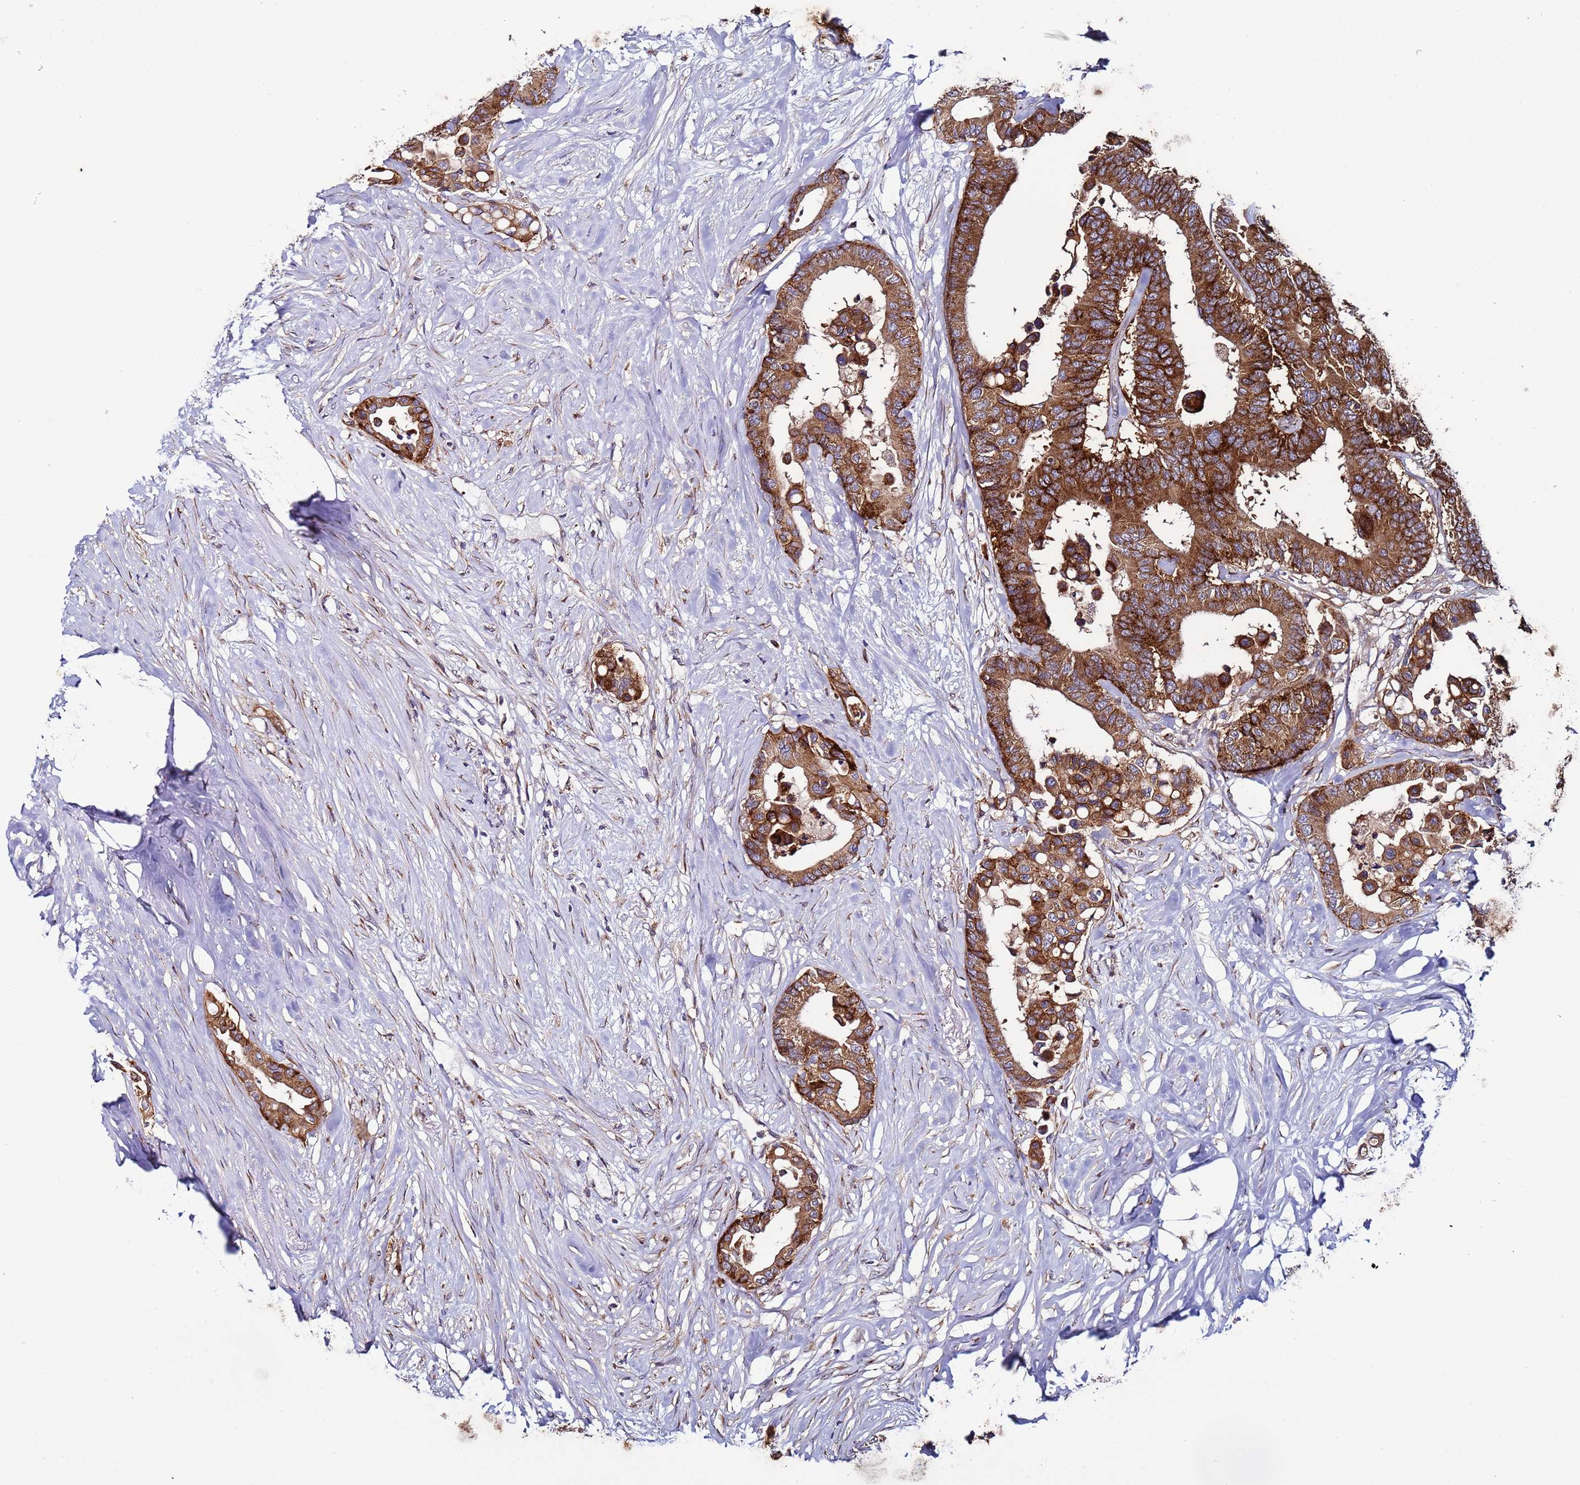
{"staining": {"intensity": "strong", "quantity": ">75%", "location": "cytoplasmic/membranous"}, "tissue": "colorectal cancer", "cell_type": "Tumor cells", "image_type": "cancer", "snomed": [{"axis": "morphology", "description": "Normal tissue, NOS"}, {"axis": "morphology", "description": "Adenocarcinoma, NOS"}, {"axis": "topography", "description": "Colon"}], "caption": "An immunohistochemistry photomicrograph of neoplastic tissue is shown. Protein staining in brown highlights strong cytoplasmic/membranous positivity in adenocarcinoma (colorectal) within tumor cells.", "gene": "TMEM176B", "patient": {"sex": "male", "age": 82}}